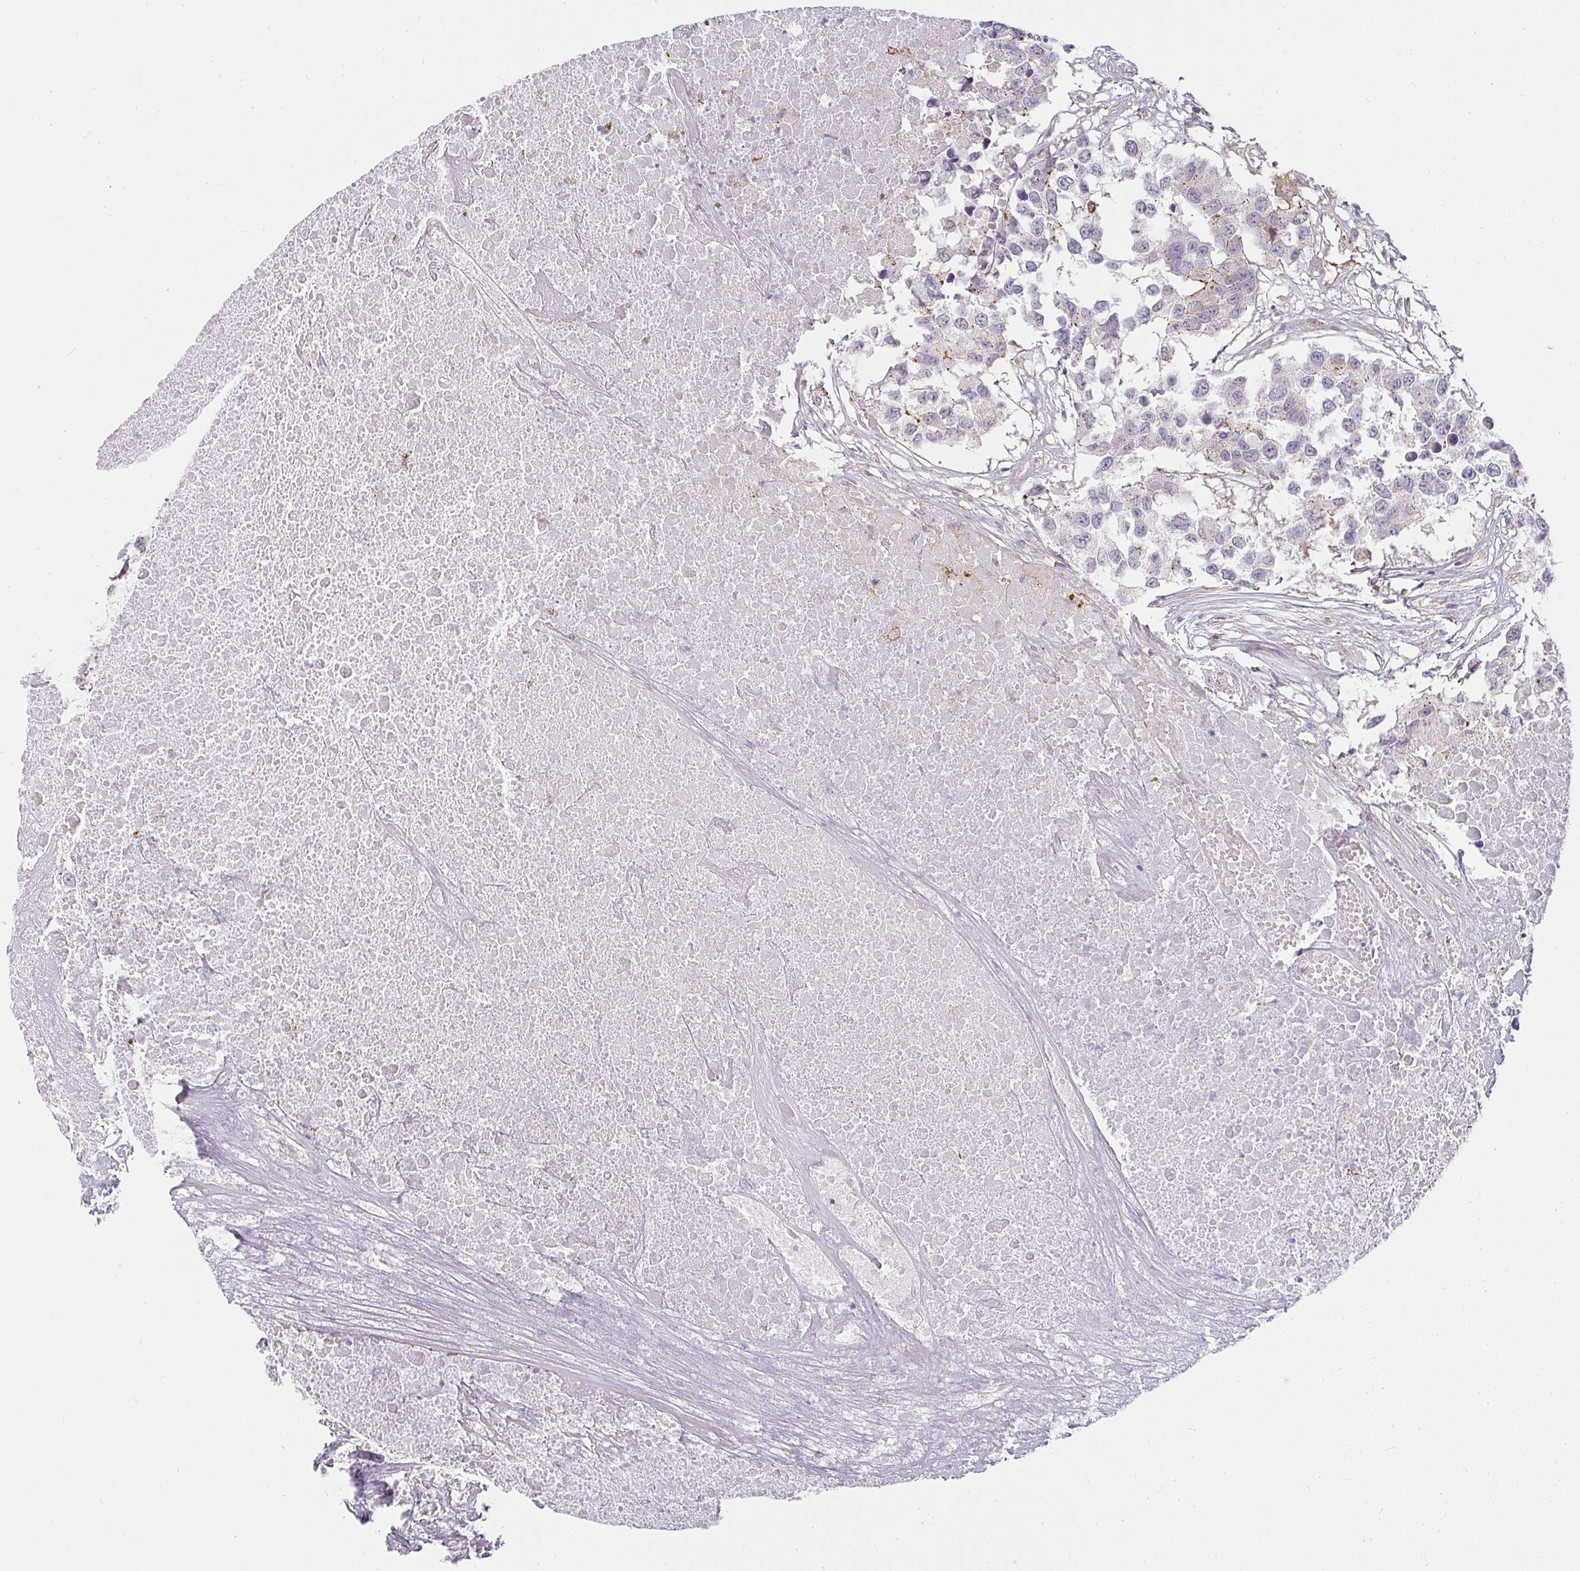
{"staining": {"intensity": "negative", "quantity": "none", "location": "none"}, "tissue": "testis cancer", "cell_type": "Tumor cells", "image_type": "cancer", "snomed": [{"axis": "morphology", "description": "Carcinoma, Embryonal, NOS"}, {"axis": "topography", "description": "Testis"}], "caption": "Immunohistochemical staining of testis cancer (embryonal carcinoma) displays no significant positivity in tumor cells. (Brightfield microscopy of DAB IHC at high magnification).", "gene": "SULF1", "patient": {"sex": "male", "age": 83}}